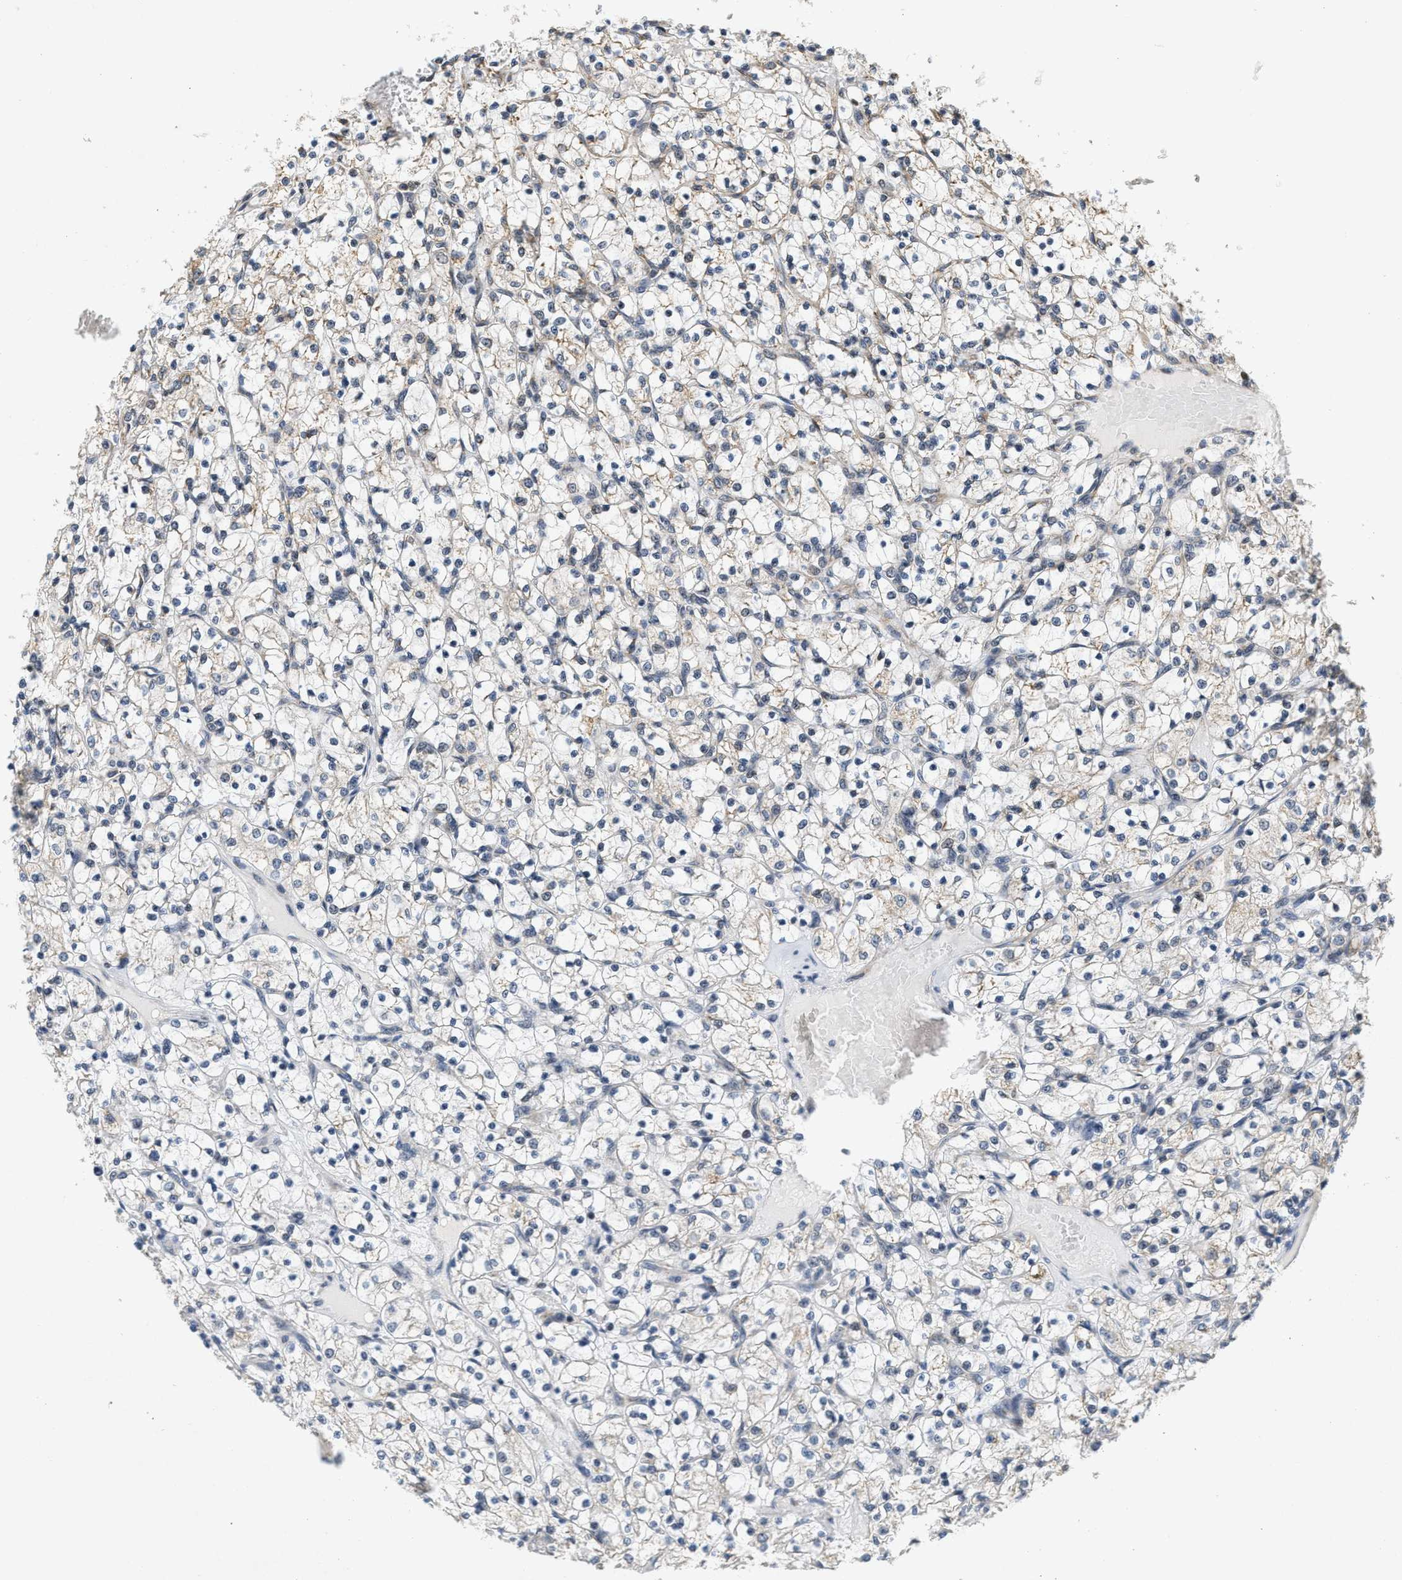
{"staining": {"intensity": "weak", "quantity": "25%-75%", "location": "cytoplasmic/membranous"}, "tissue": "renal cancer", "cell_type": "Tumor cells", "image_type": "cancer", "snomed": [{"axis": "morphology", "description": "Adenocarcinoma, NOS"}, {"axis": "topography", "description": "Kidney"}], "caption": "Renal cancer (adenocarcinoma) stained with immunohistochemistry (IHC) exhibits weak cytoplasmic/membranous expression in approximately 25%-75% of tumor cells.", "gene": "GIGYF1", "patient": {"sex": "female", "age": 69}}